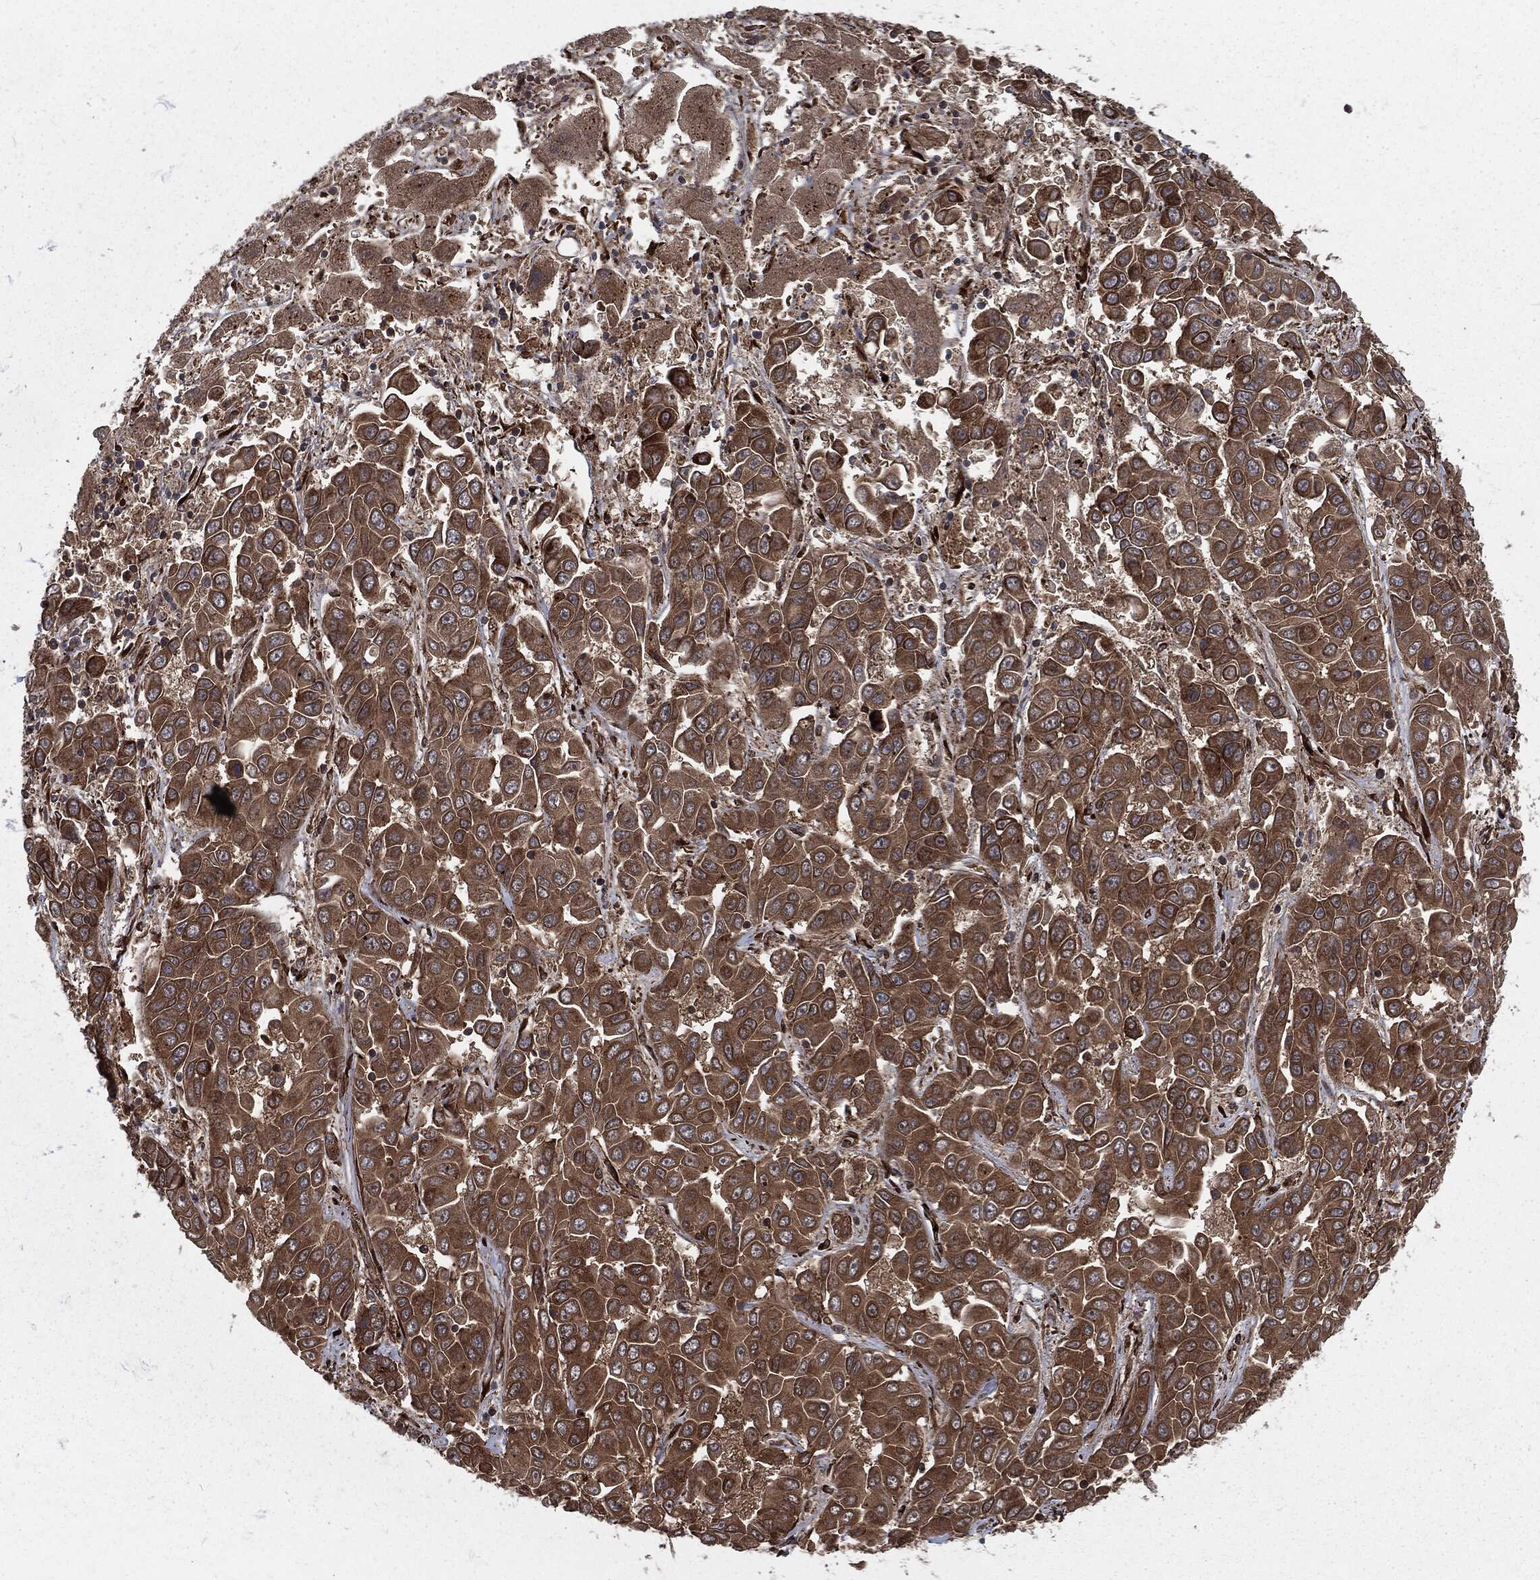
{"staining": {"intensity": "strong", "quantity": ">75%", "location": "cytoplasmic/membranous"}, "tissue": "liver cancer", "cell_type": "Tumor cells", "image_type": "cancer", "snomed": [{"axis": "morphology", "description": "Cholangiocarcinoma"}, {"axis": "topography", "description": "Liver"}], "caption": "Immunohistochemistry (IHC) staining of liver cancer, which demonstrates high levels of strong cytoplasmic/membranous positivity in approximately >75% of tumor cells indicating strong cytoplasmic/membranous protein positivity. The staining was performed using DAB (brown) for protein detection and nuclei were counterstained in hematoxylin (blue).", "gene": "RANBP9", "patient": {"sex": "female", "age": 52}}